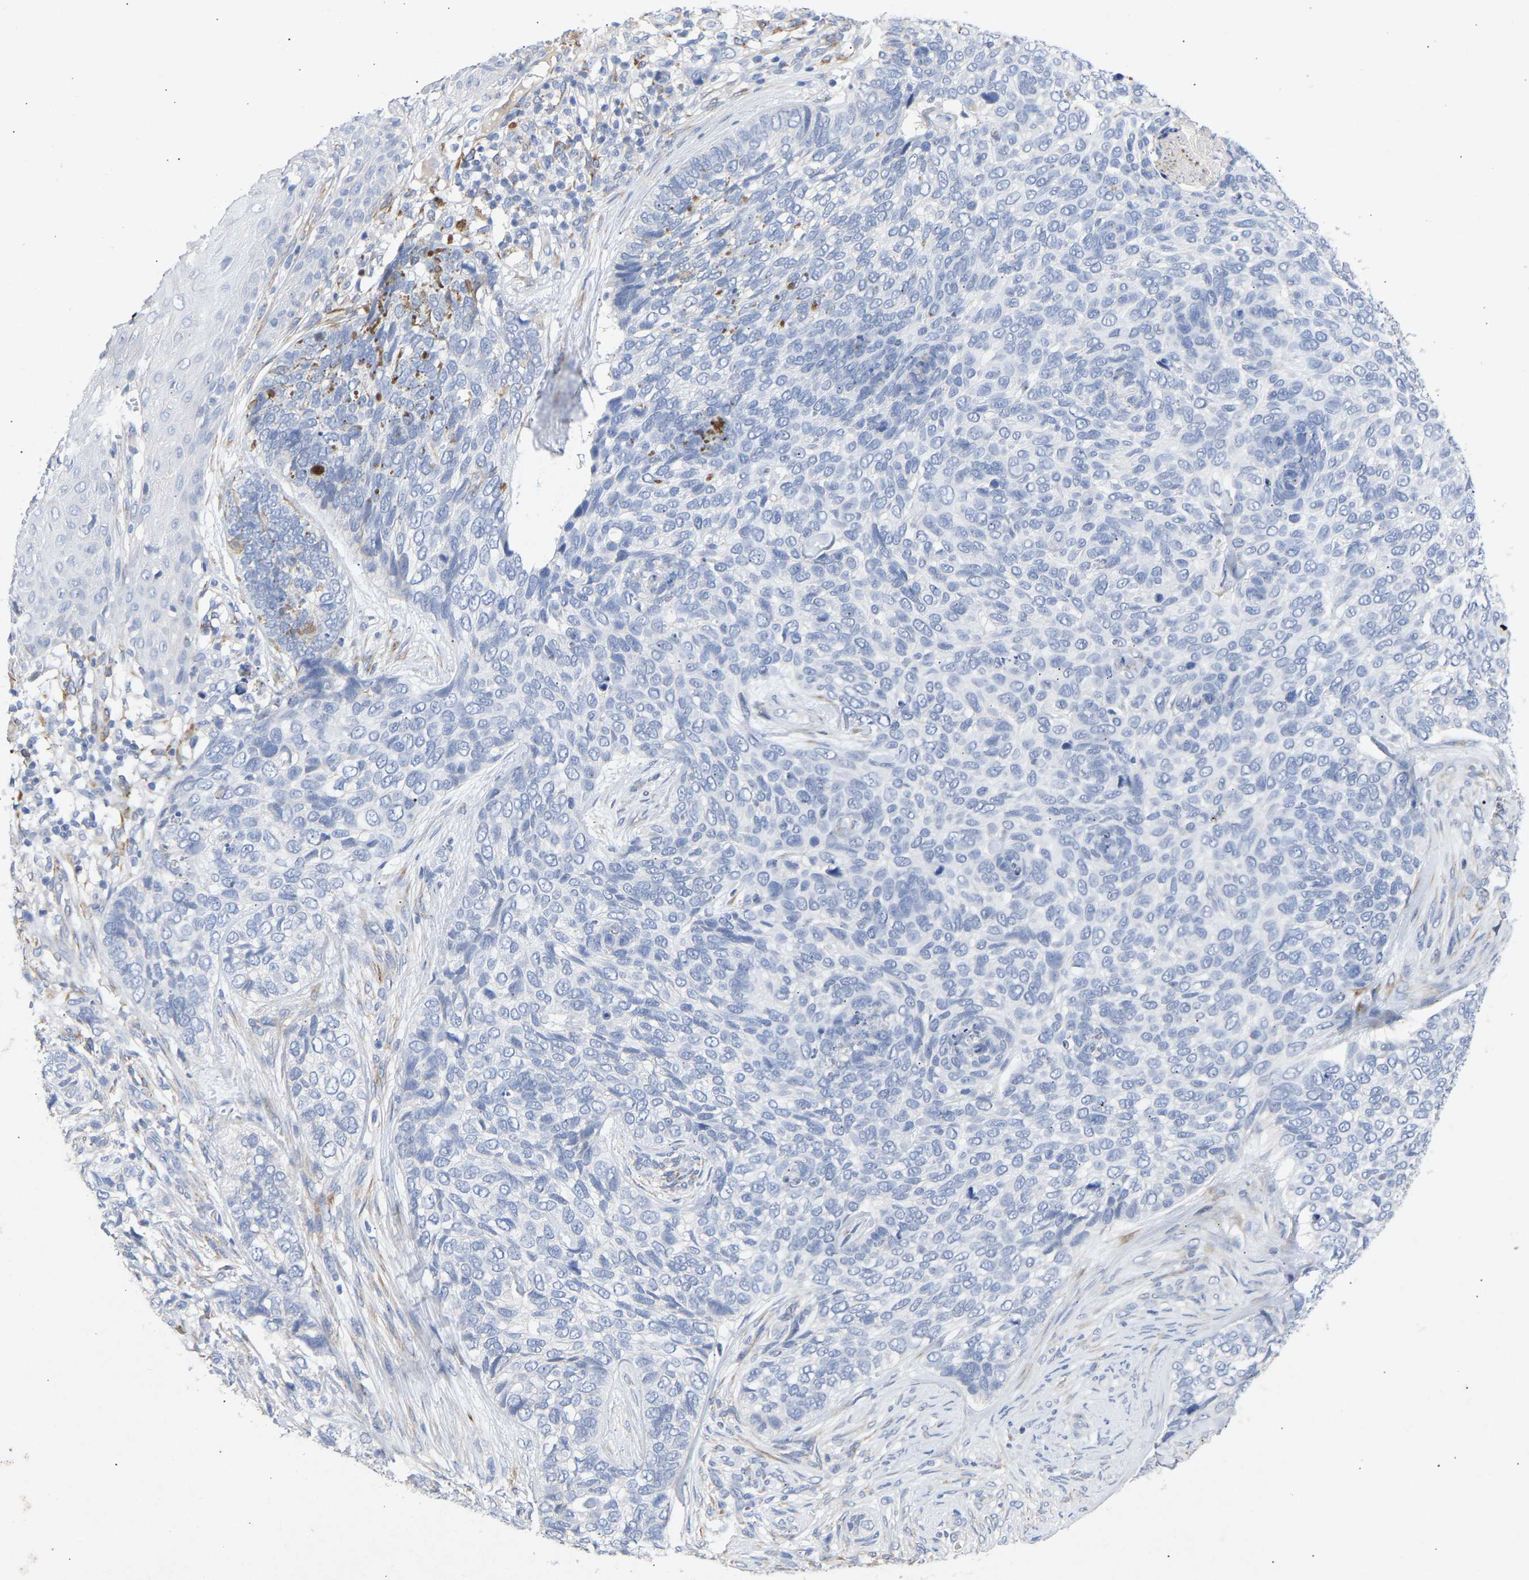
{"staining": {"intensity": "negative", "quantity": "none", "location": "none"}, "tissue": "skin cancer", "cell_type": "Tumor cells", "image_type": "cancer", "snomed": [{"axis": "morphology", "description": "Basal cell carcinoma"}, {"axis": "topography", "description": "Skin"}], "caption": "Tumor cells are negative for protein expression in human skin cancer. (DAB (3,3'-diaminobenzidine) IHC with hematoxylin counter stain).", "gene": "SELENOM", "patient": {"sex": "female", "age": 64}}